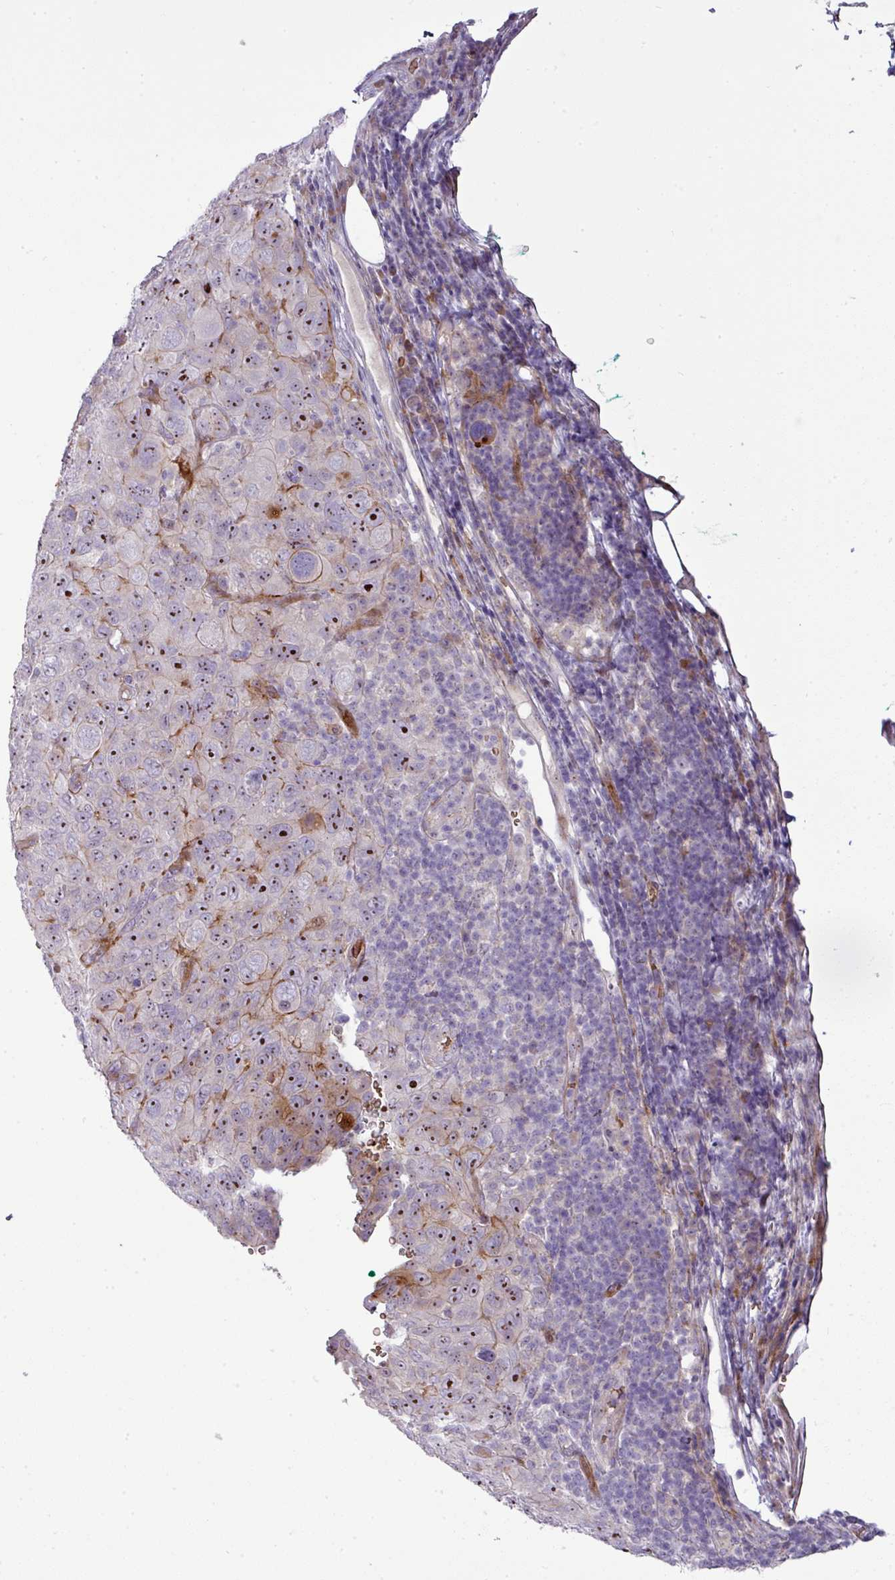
{"staining": {"intensity": "moderate", "quantity": ">75%", "location": "cytoplasmic/membranous,nuclear"}, "tissue": "pancreatic cancer", "cell_type": "Tumor cells", "image_type": "cancer", "snomed": [{"axis": "morphology", "description": "Adenocarcinoma, NOS"}, {"axis": "topography", "description": "Pancreas"}], "caption": "Protein staining shows moderate cytoplasmic/membranous and nuclear staining in approximately >75% of tumor cells in pancreatic cancer (adenocarcinoma).", "gene": "ATP6V1F", "patient": {"sex": "male", "age": 68}}